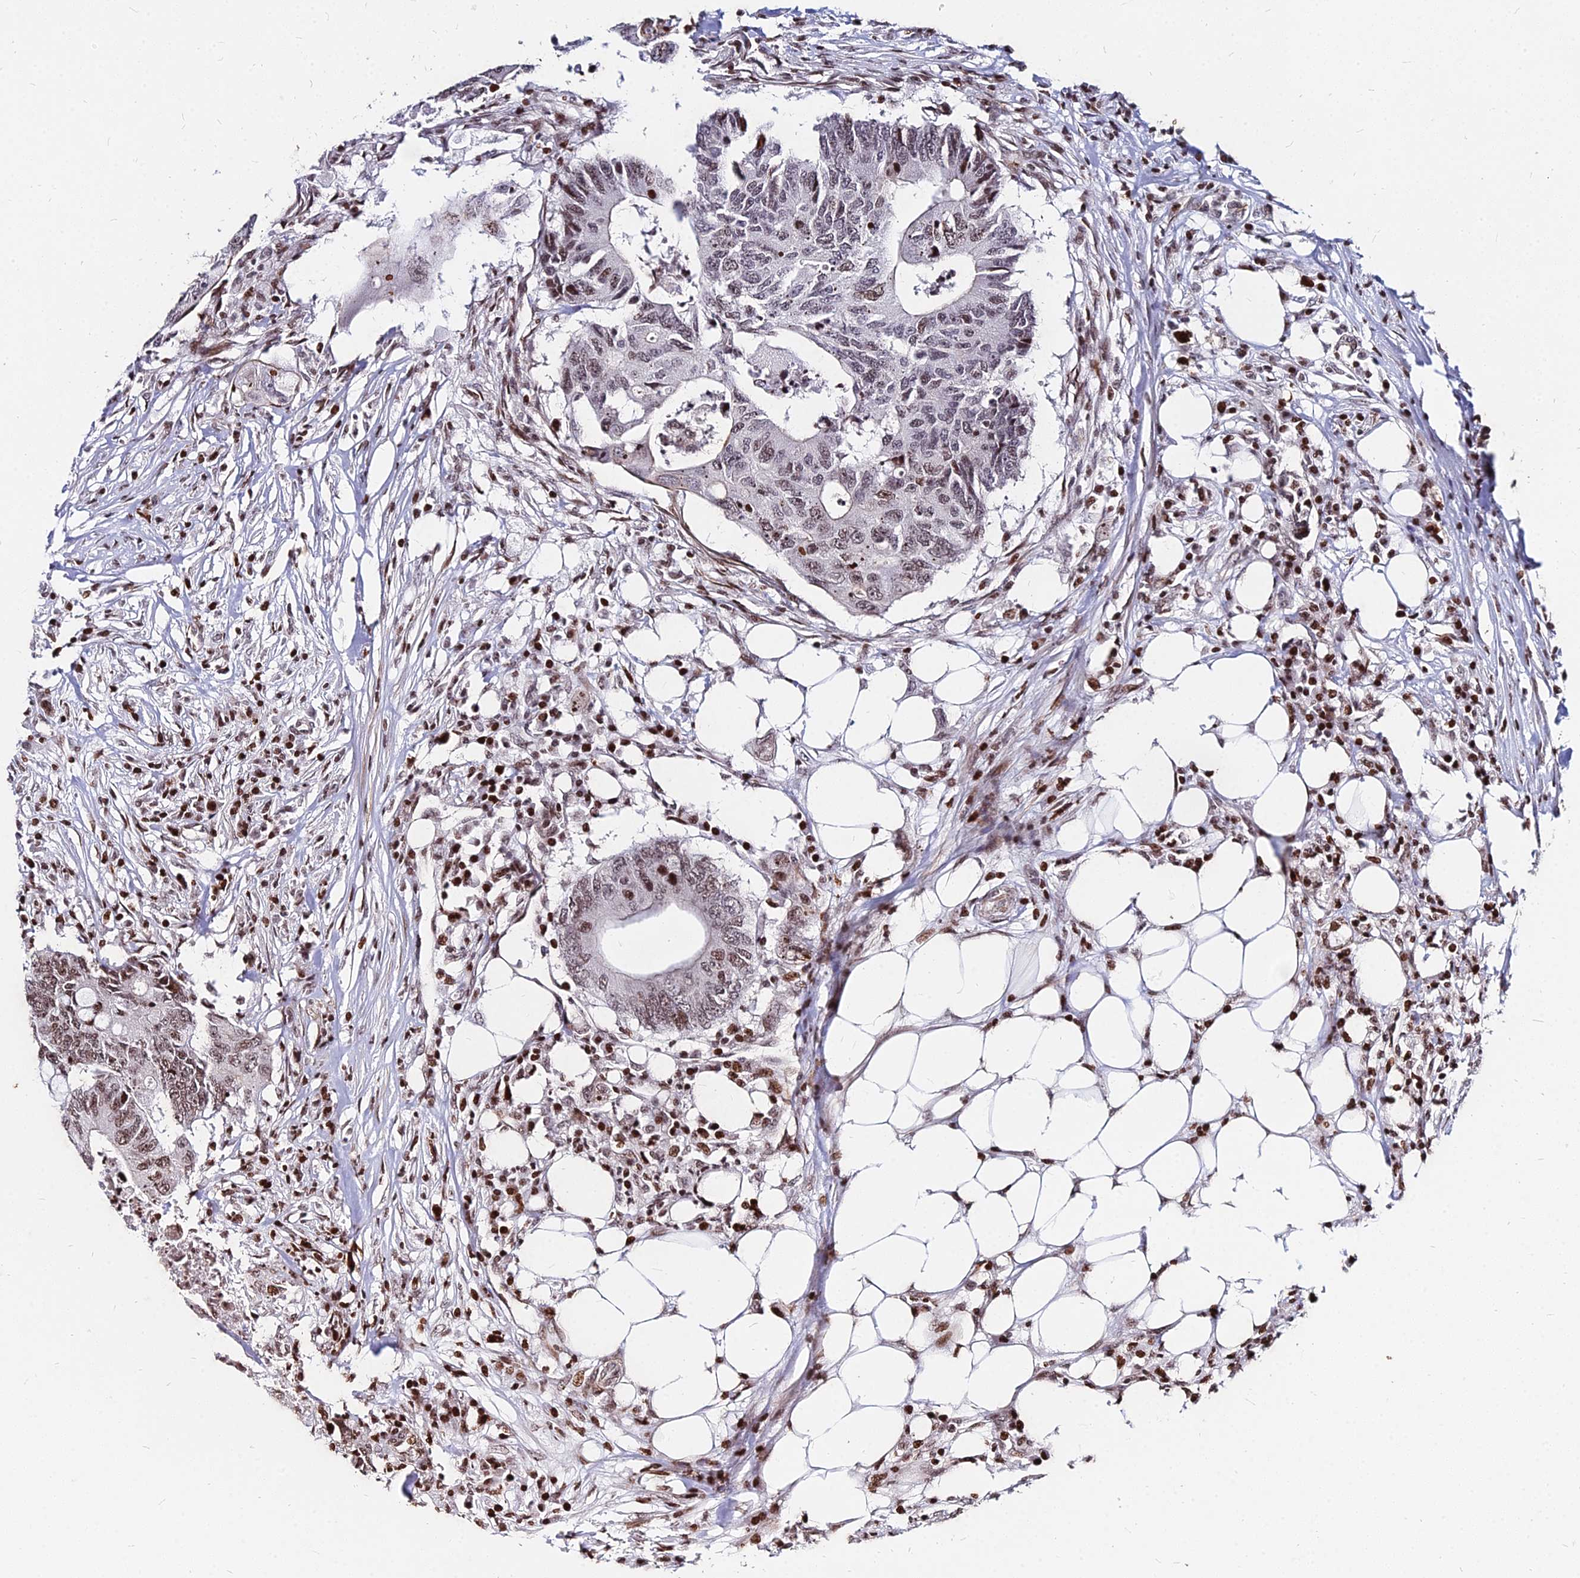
{"staining": {"intensity": "moderate", "quantity": ">75%", "location": "nuclear"}, "tissue": "colorectal cancer", "cell_type": "Tumor cells", "image_type": "cancer", "snomed": [{"axis": "morphology", "description": "Adenocarcinoma, NOS"}, {"axis": "topography", "description": "Colon"}], "caption": "Brown immunohistochemical staining in human colorectal cancer exhibits moderate nuclear expression in about >75% of tumor cells.", "gene": "NYAP2", "patient": {"sex": "male", "age": 71}}